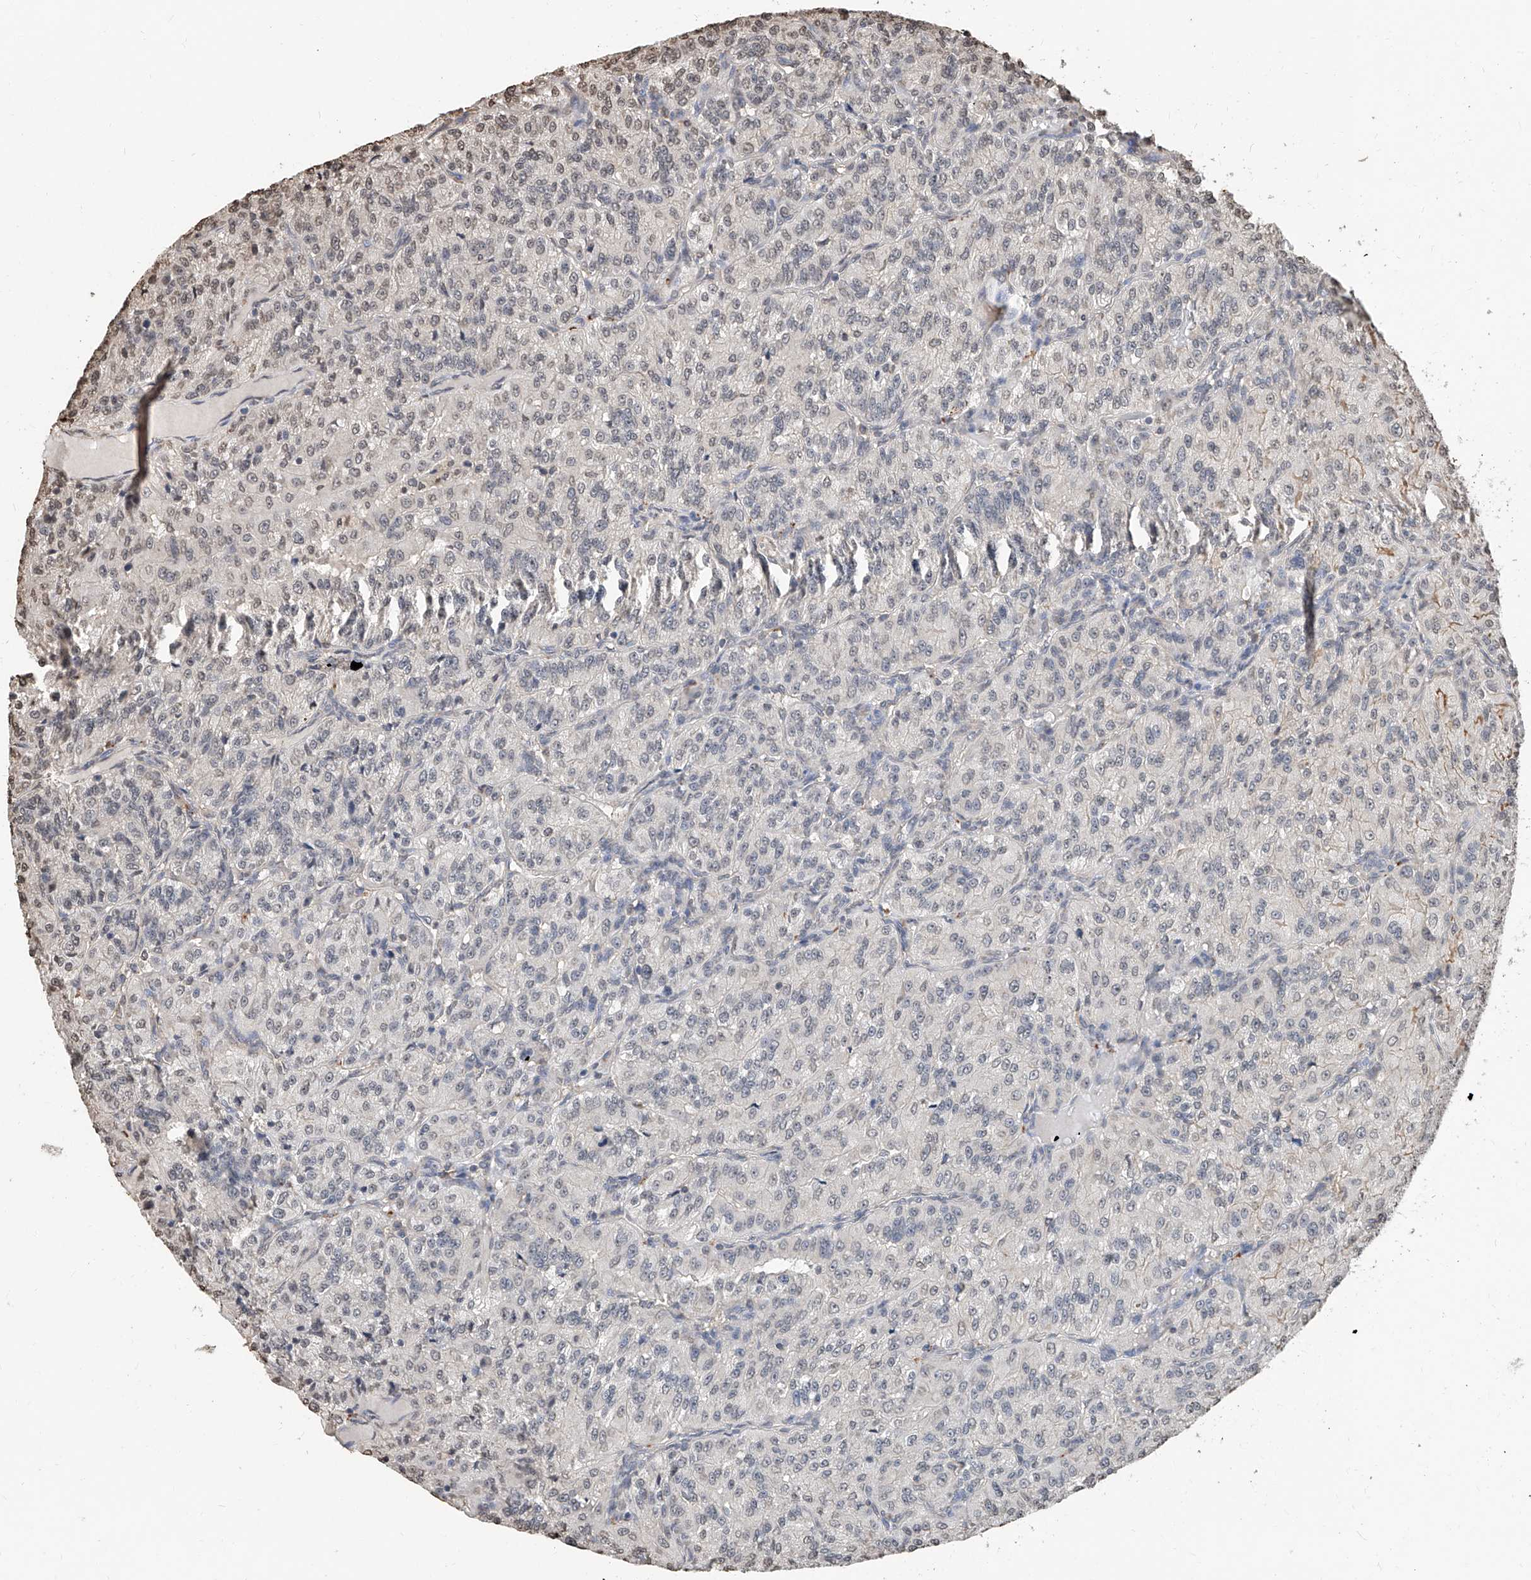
{"staining": {"intensity": "negative", "quantity": "none", "location": "none"}, "tissue": "renal cancer", "cell_type": "Tumor cells", "image_type": "cancer", "snomed": [{"axis": "morphology", "description": "Adenocarcinoma, NOS"}, {"axis": "topography", "description": "Kidney"}], "caption": "DAB immunohistochemical staining of human renal cancer (adenocarcinoma) exhibits no significant positivity in tumor cells.", "gene": "RP9", "patient": {"sex": "female", "age": 63}}